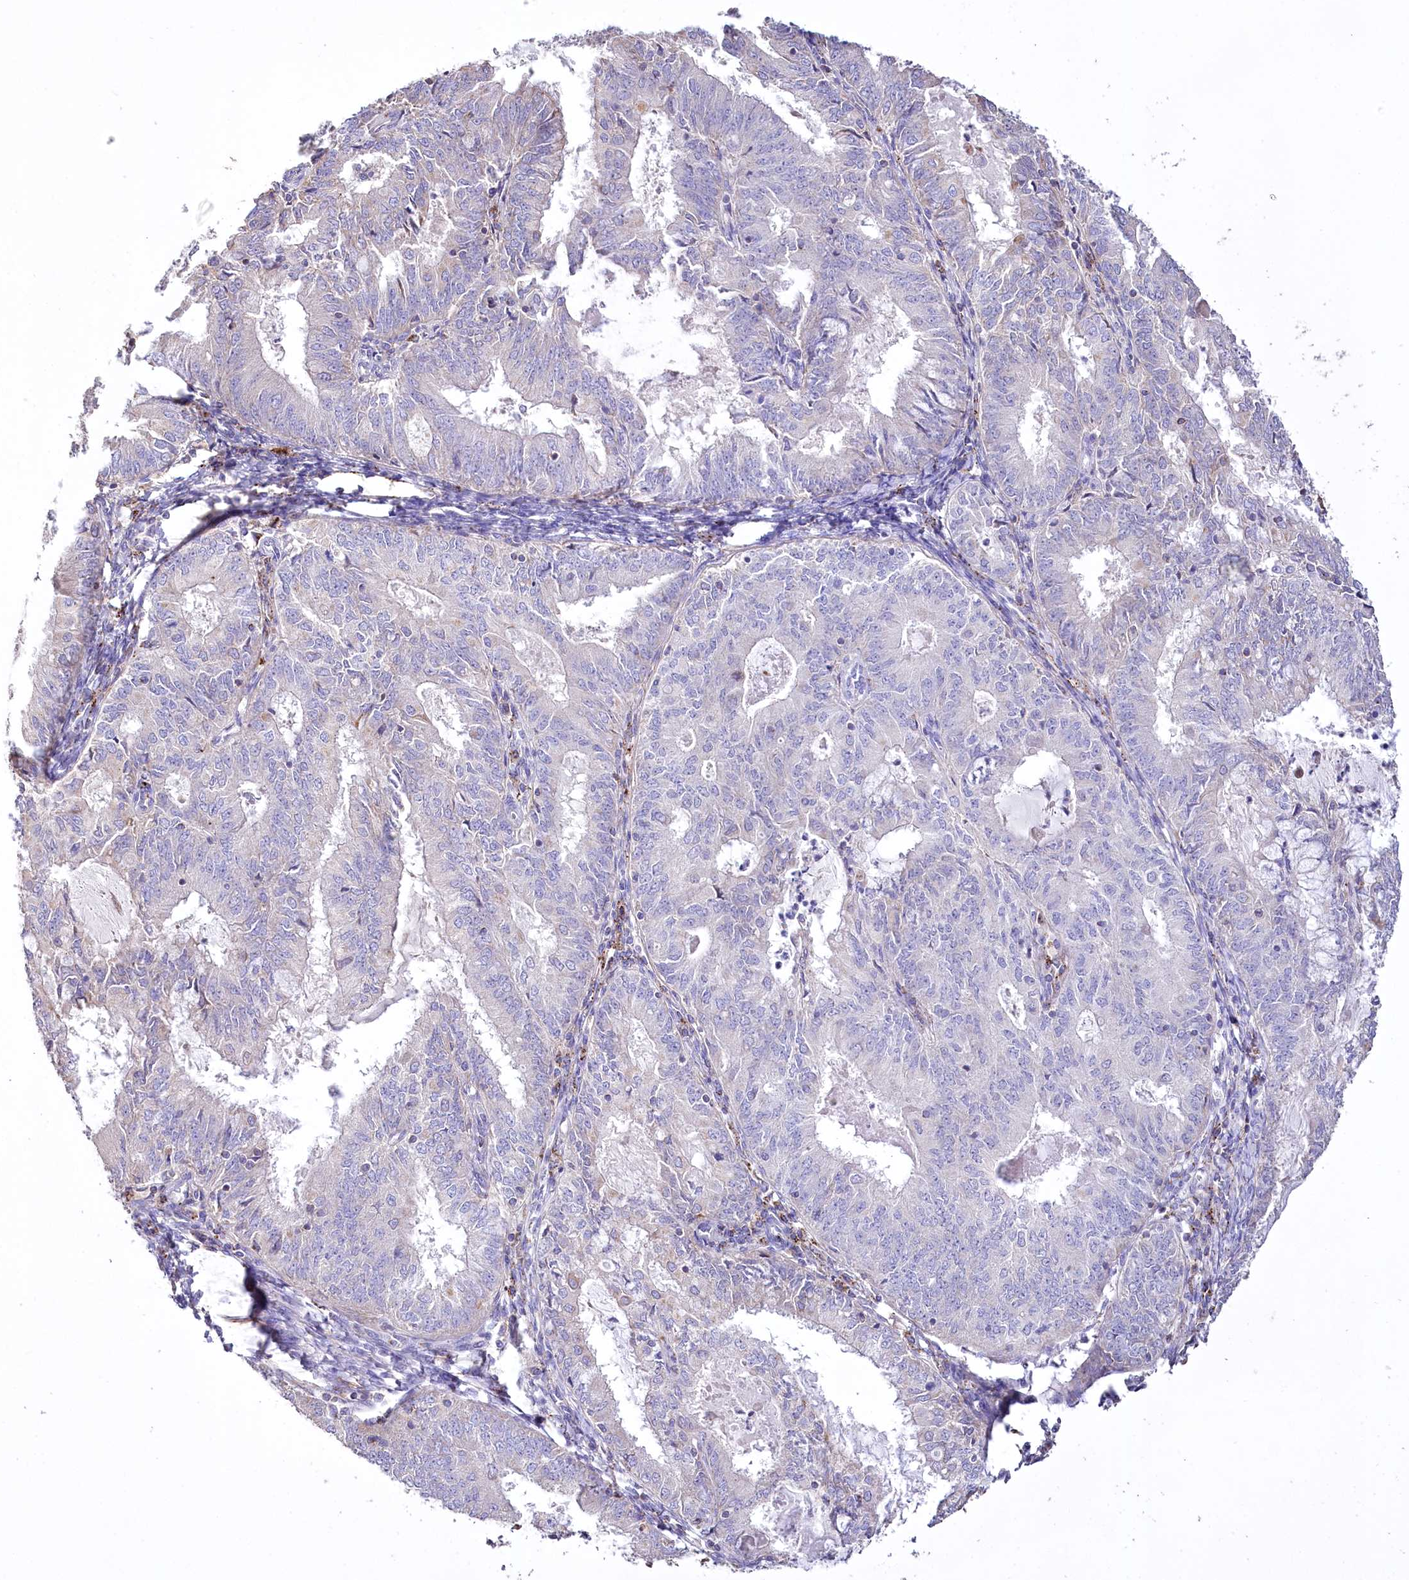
{"staining": {"intensity": "negative", "quantity": "none", "location": "none"}, "tissue": "endometrial cancer", "cell_type": "Tumor cells", "image_type": "cancer", "snomed": [{"axis": "morphology", "description": "Adenocarcinoma, NOS"}, {"axis": "topography", "description": "Endometrium"}], "caption": "Human endometrial adenocarcinoma stained for a protein using IHC shows no staining in tumor cells.", "gene": "PTER", "patient": {"sex": "female", "age": 57}}